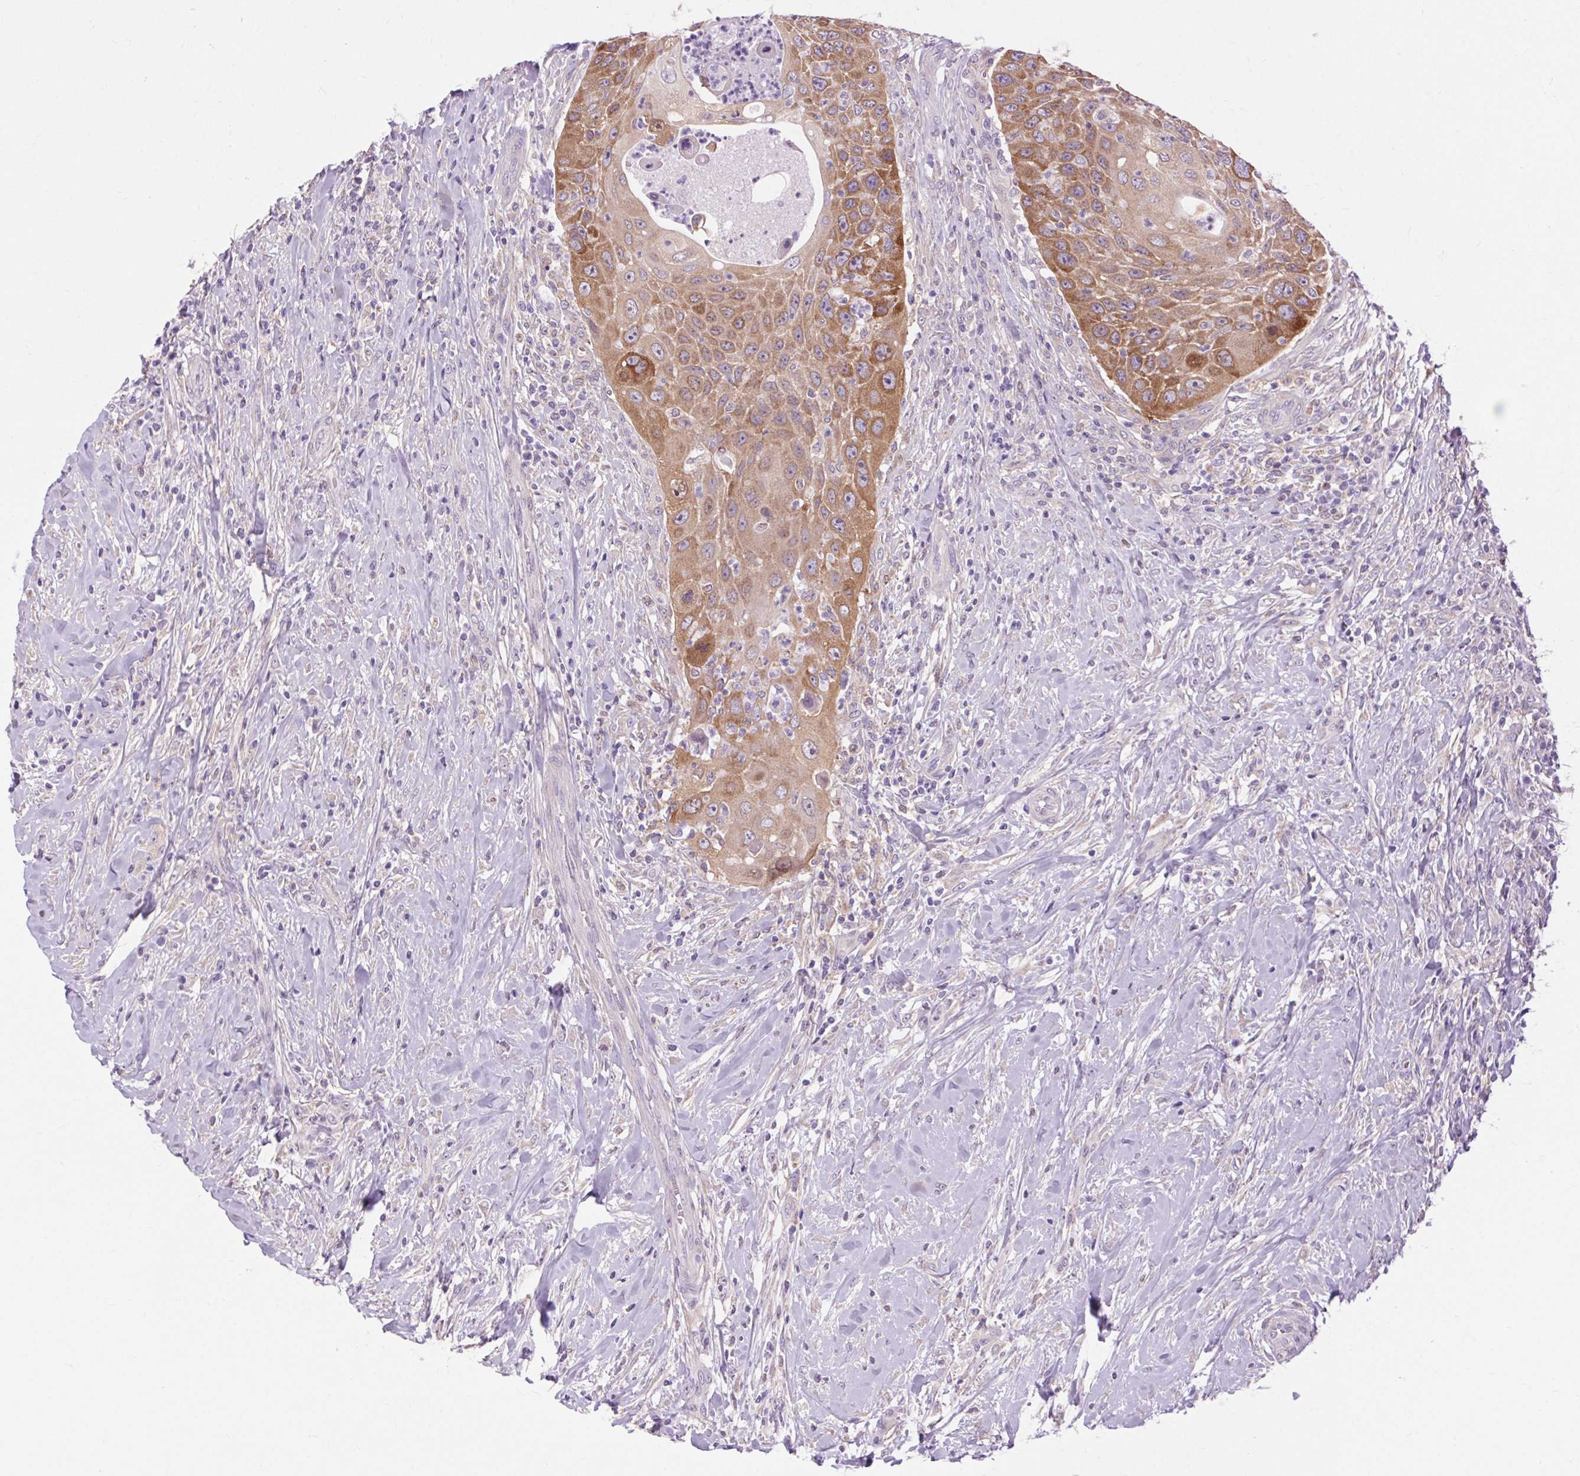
{"staining": {"intensity": "moderate", "quantity": ">75%", "location": "cytoplasmic/membranous"}, "tissue": "head and neck cancer", "cell_type": "Tumor cells", "image_type": "cancer", "snomed": [{"axis": "morphology", "description": "Squamous cell carcinoma, NOS"}, {"axis": "topography", "description": "Head-Neck"}], "caption": "This image exhibits head and neck squamous cell carcinoma stained with IHC to label a protein in brown. The cytoplasmic/membranous of tumor cells show moderate positivity for the protein. Nuclei are counter-stained blue.", "gene": "SOWAHC", "patient": {"sex": "male", "age": 69}}